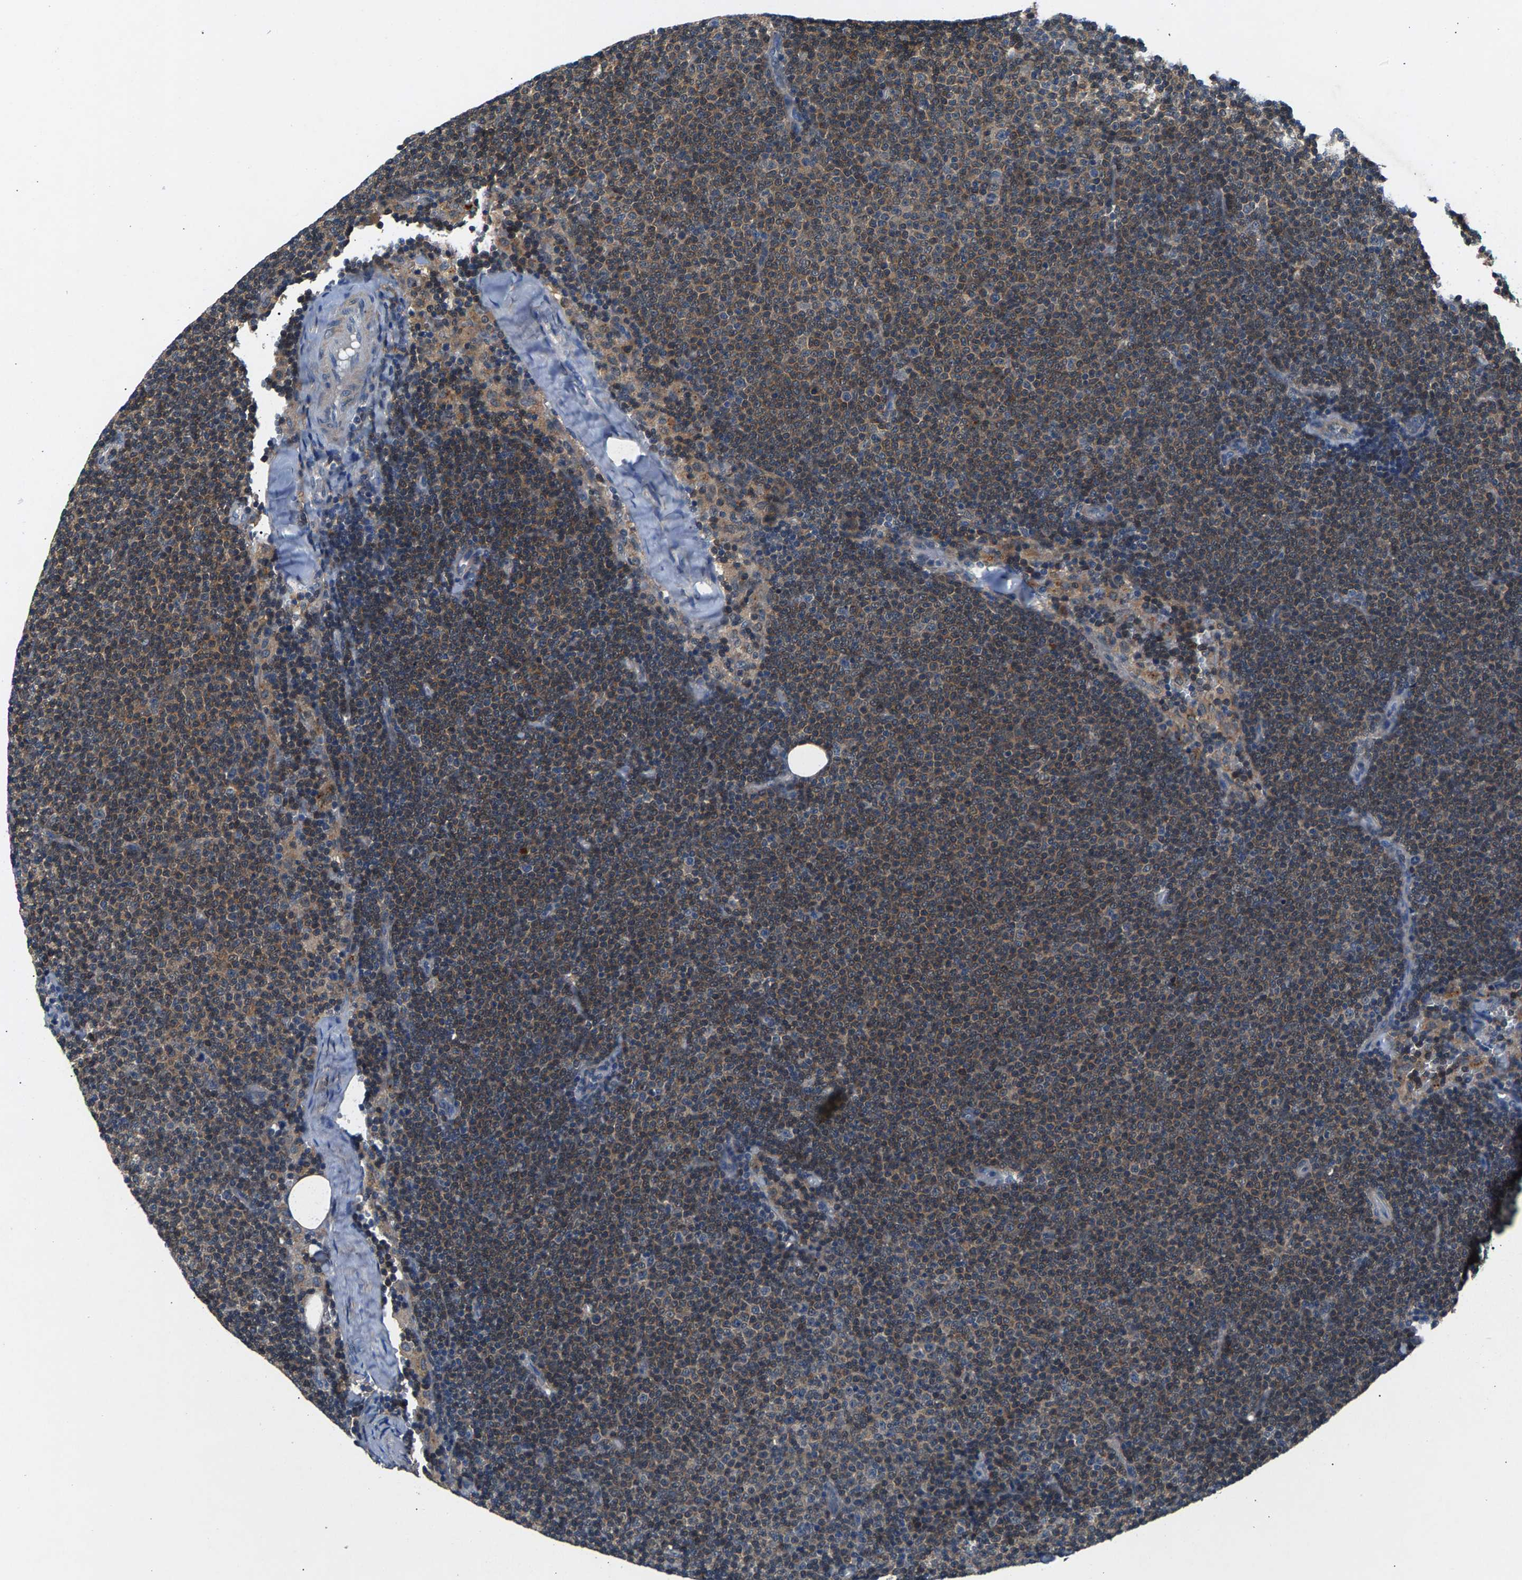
{"staining": {"intensity": "moderate", "quantity": ">75%", "location": "cytoplasmic/membranous"}, "tissue": "lymphoma", "cell_type": "Tumor cells", "image_type": "cancer", "snomed": [{"axis": "morphology", "description": "Malignant lymphoma, non-Hodgkin's type, Low grade"}, {"axis": "topography", "description": "Lymph node"}], "caption": "Low-grade malignant lymphoma, non-Hodgkin's type was stained to show a protein in brown. There is medium levels of moderate cytoplasmic/membranous positivity in approximately >75% of tumor cells. The staining was performed using DAB (3,3'-diaminobenzidine), with brown indicating positive protein expression. Nuclei are stained blue with hematoxylin.", "gene": "NT5C", "patient": {"sex": "female", "age": 53}}